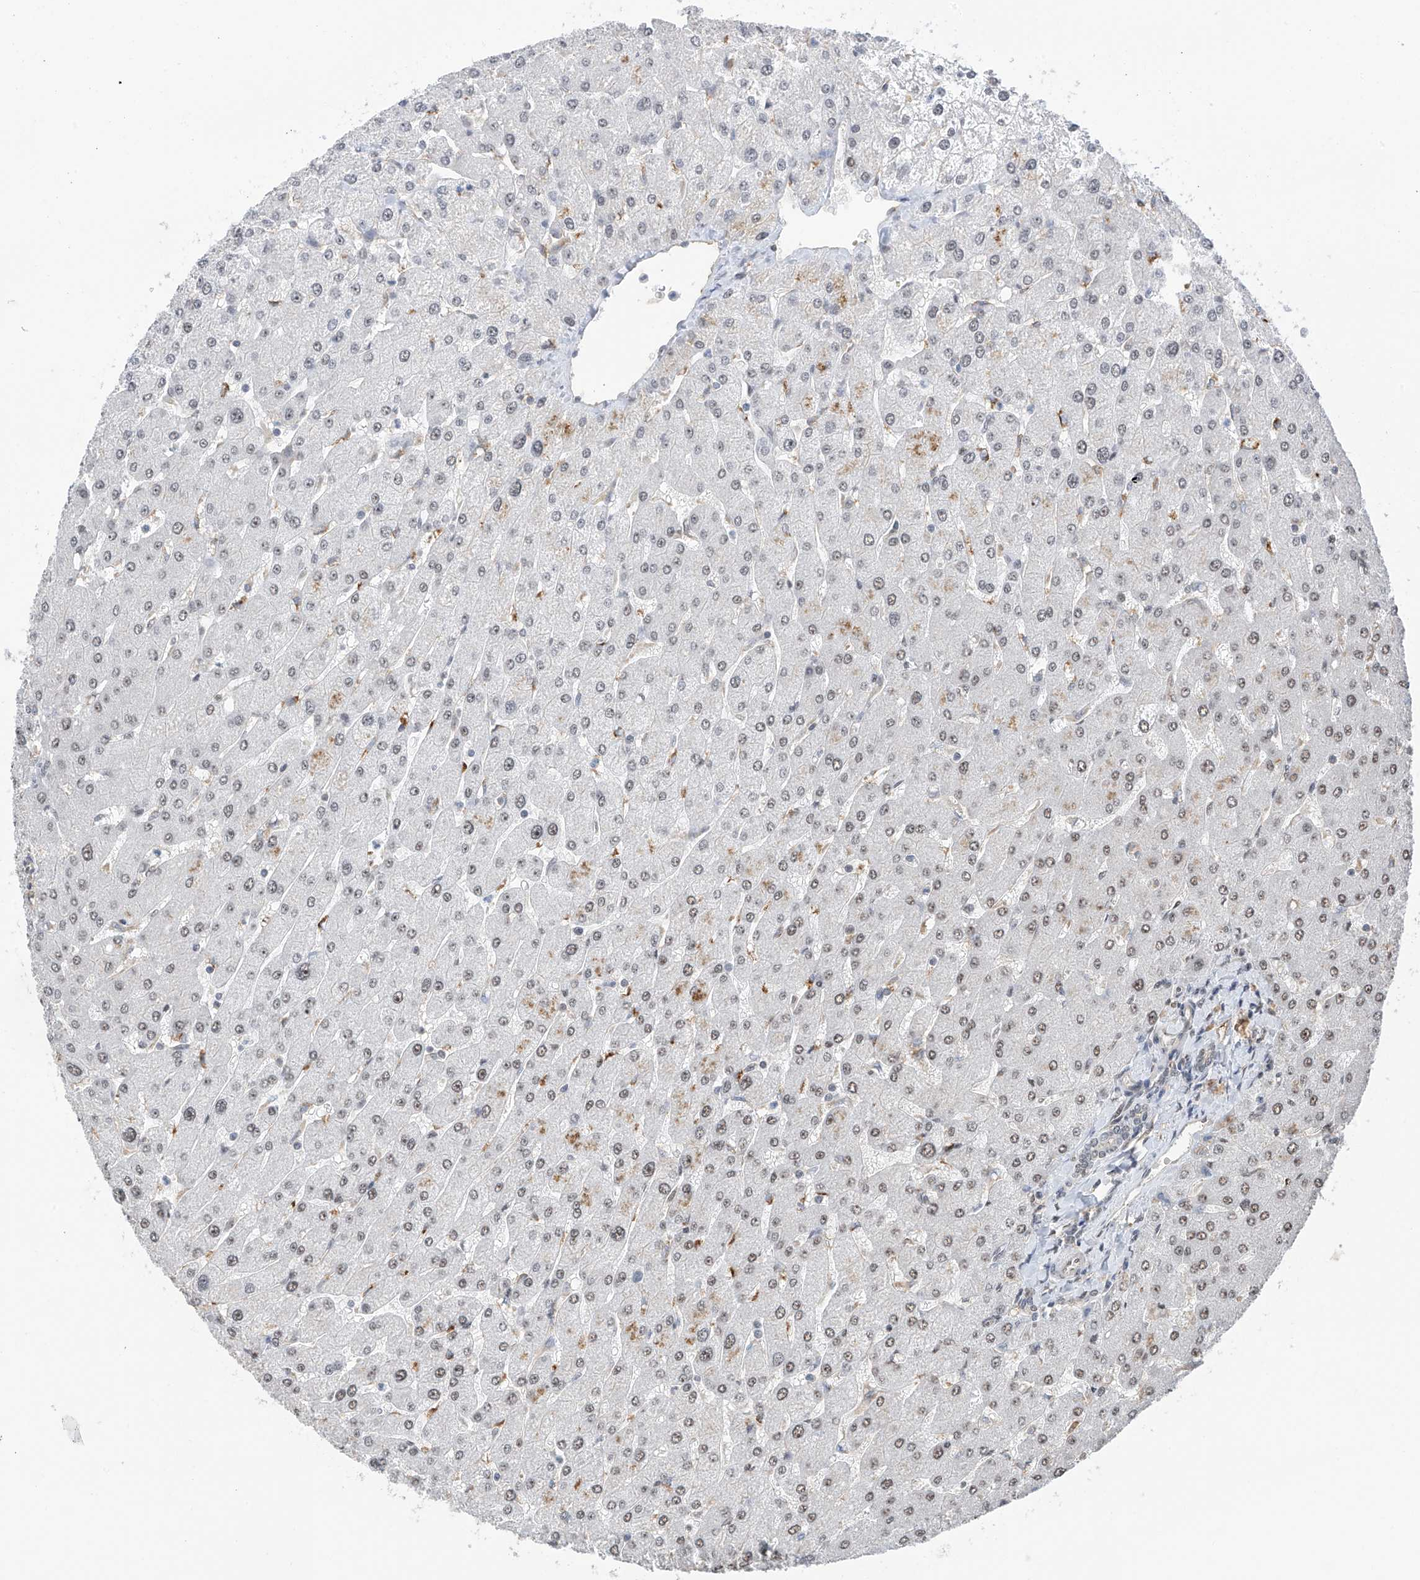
{"staining": {"intensity": "negative", "quantity": "none", "location": "none"}, "tissue": "liver", "cell_type": "Cholangiocytes", "image_type": "normal", "snomed": [{"axis": "morphology", "description": "Normal tissue, NOS"}, {"axis": "topography", "description": "Liver"}], "caption": "High magnification brightfield microscopy of unremarkable liver stained with DAB (3,3'-diaminobenzidine) (brown) and counterstained with hematoxylin (blue): cholangiocytes show no significant staining.", "gene": "C1orf131", "patient": {"sex": "male", "age": 55}}